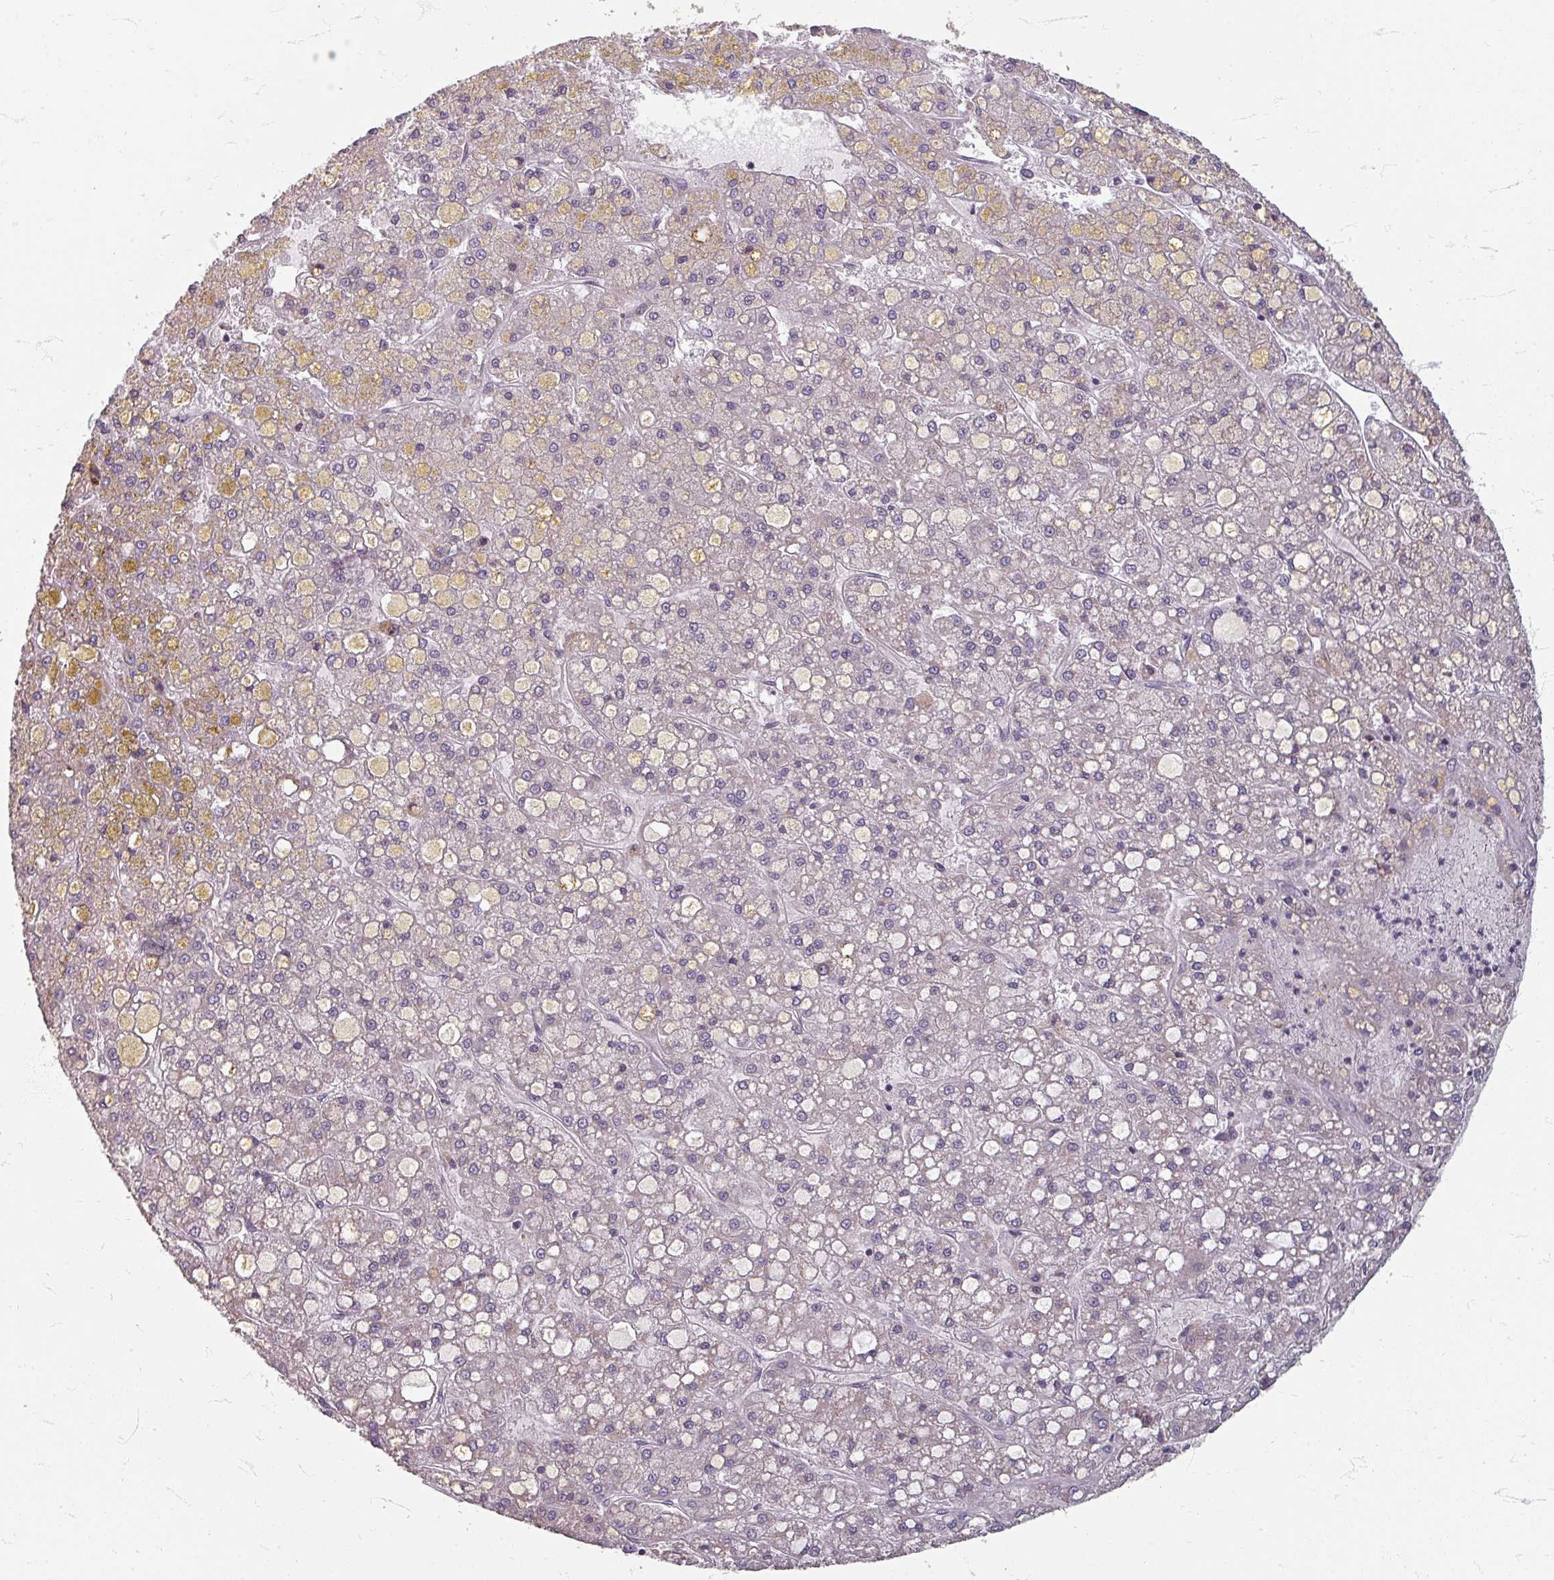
{"staining": {"intensity": "negative", "quantity": "none", "location": "none"}, "tissue": "liver cancer", "cell_type": "Tumor cells", "image_type": "cancer", "snomed": [{"axis": "morphology", "description": "Carcinoma, Hepatocellular, NOS"}, {"axis": "topography", "description": "Liver"}], "caption": "This histopathology image is of hepatocellular carcinoma (liver) stained with immunohistochemistry (IHC) to label a protein in brown with the nuclei are counter-stained blue. There is no staining in tumor cells.", "gene": "STAM", "patient": {"sex": "male", "age": 67}}